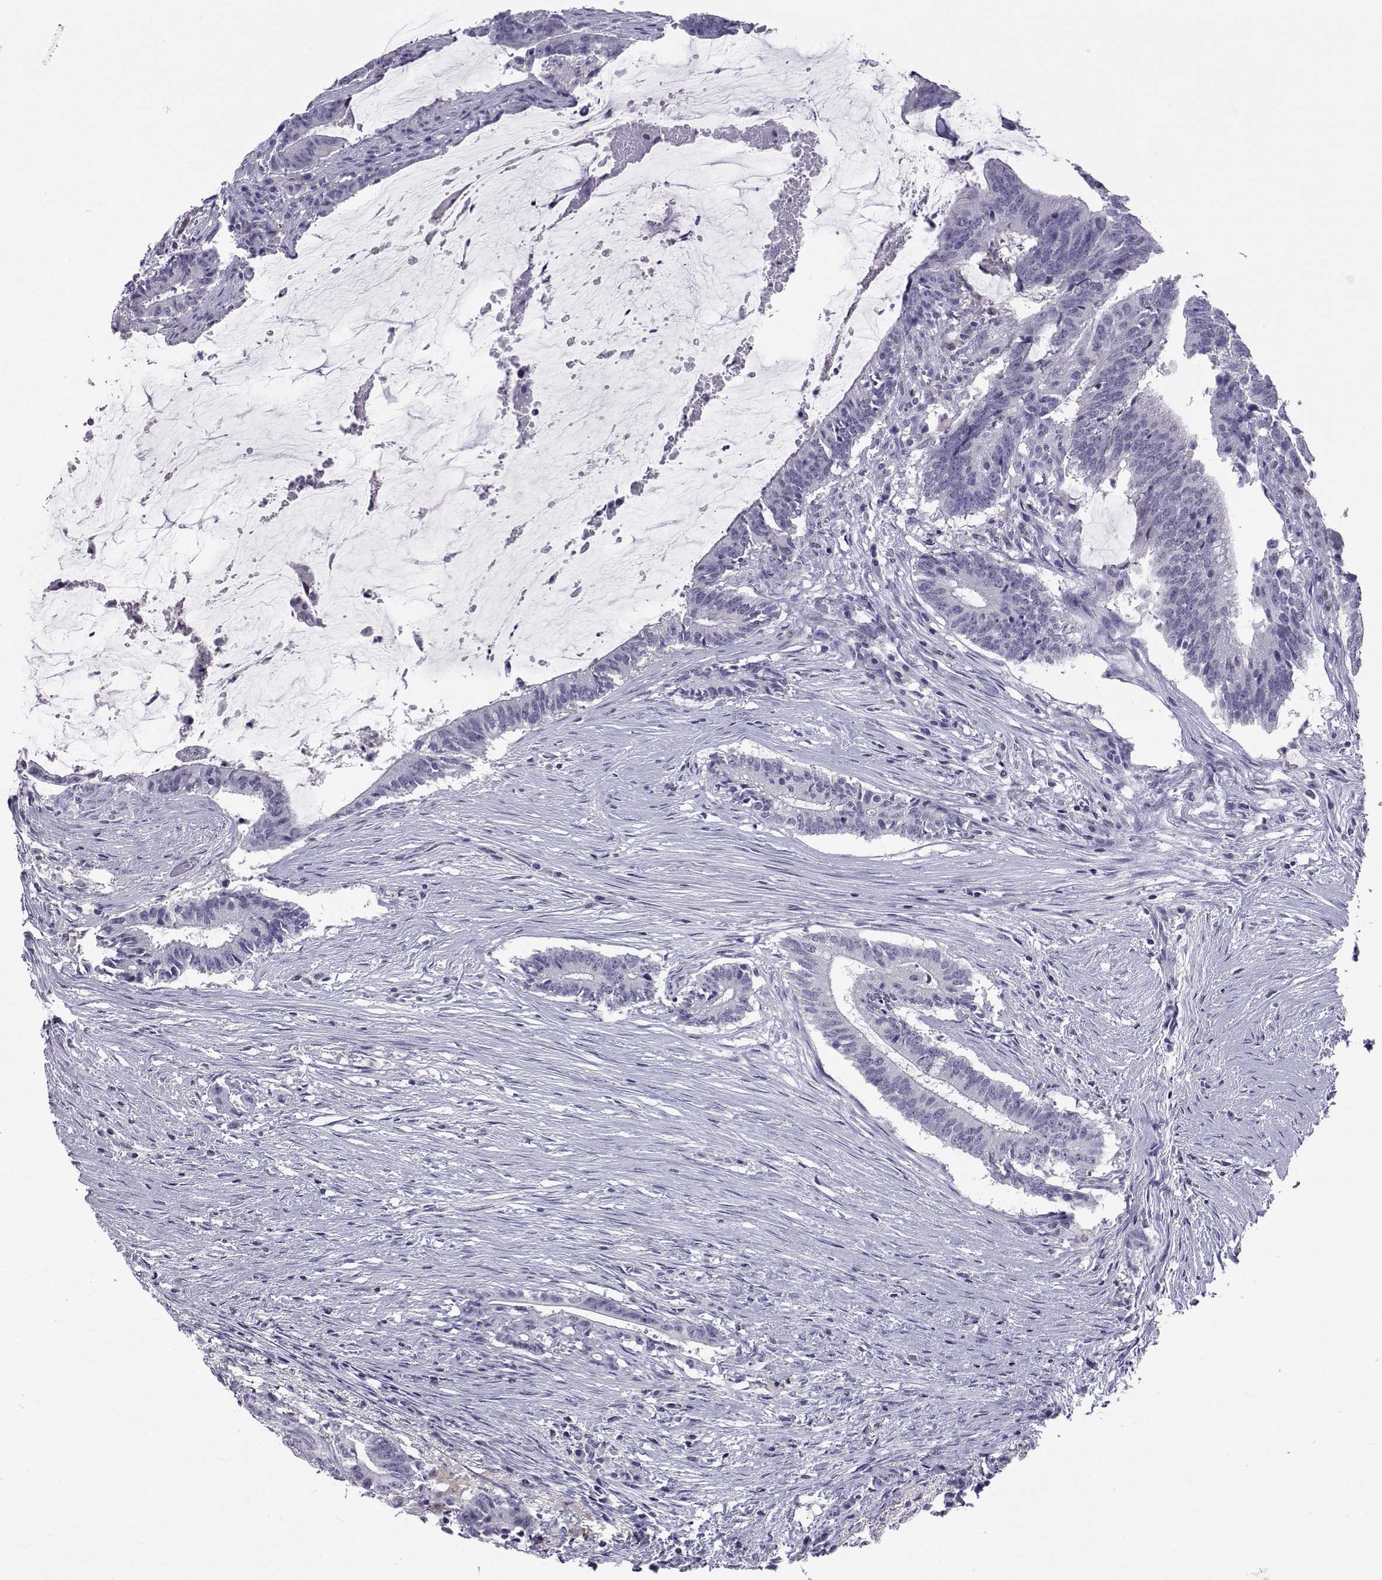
{"staining": {"intensity": "negative", "quantity": "none", "location": "none"}, "tissue": "colorectal cancer", "cell_type": "Tumor cells", "image_type": "cancer", "snomed": [{"axis": "morphology", "description": "Adenocarcinoma, NOS"}, {"axis": "topography", "description": "Colon"}], "caption": "A histopathology image of human adenocarcinoma (colorectal) is negative for staining in tumor cells. (Brightfield microscopy of DAB immunohistochemistry (IHC) at high magnification).", "gene": "GALM", "patient": {"sex": "female", "age": 43}}